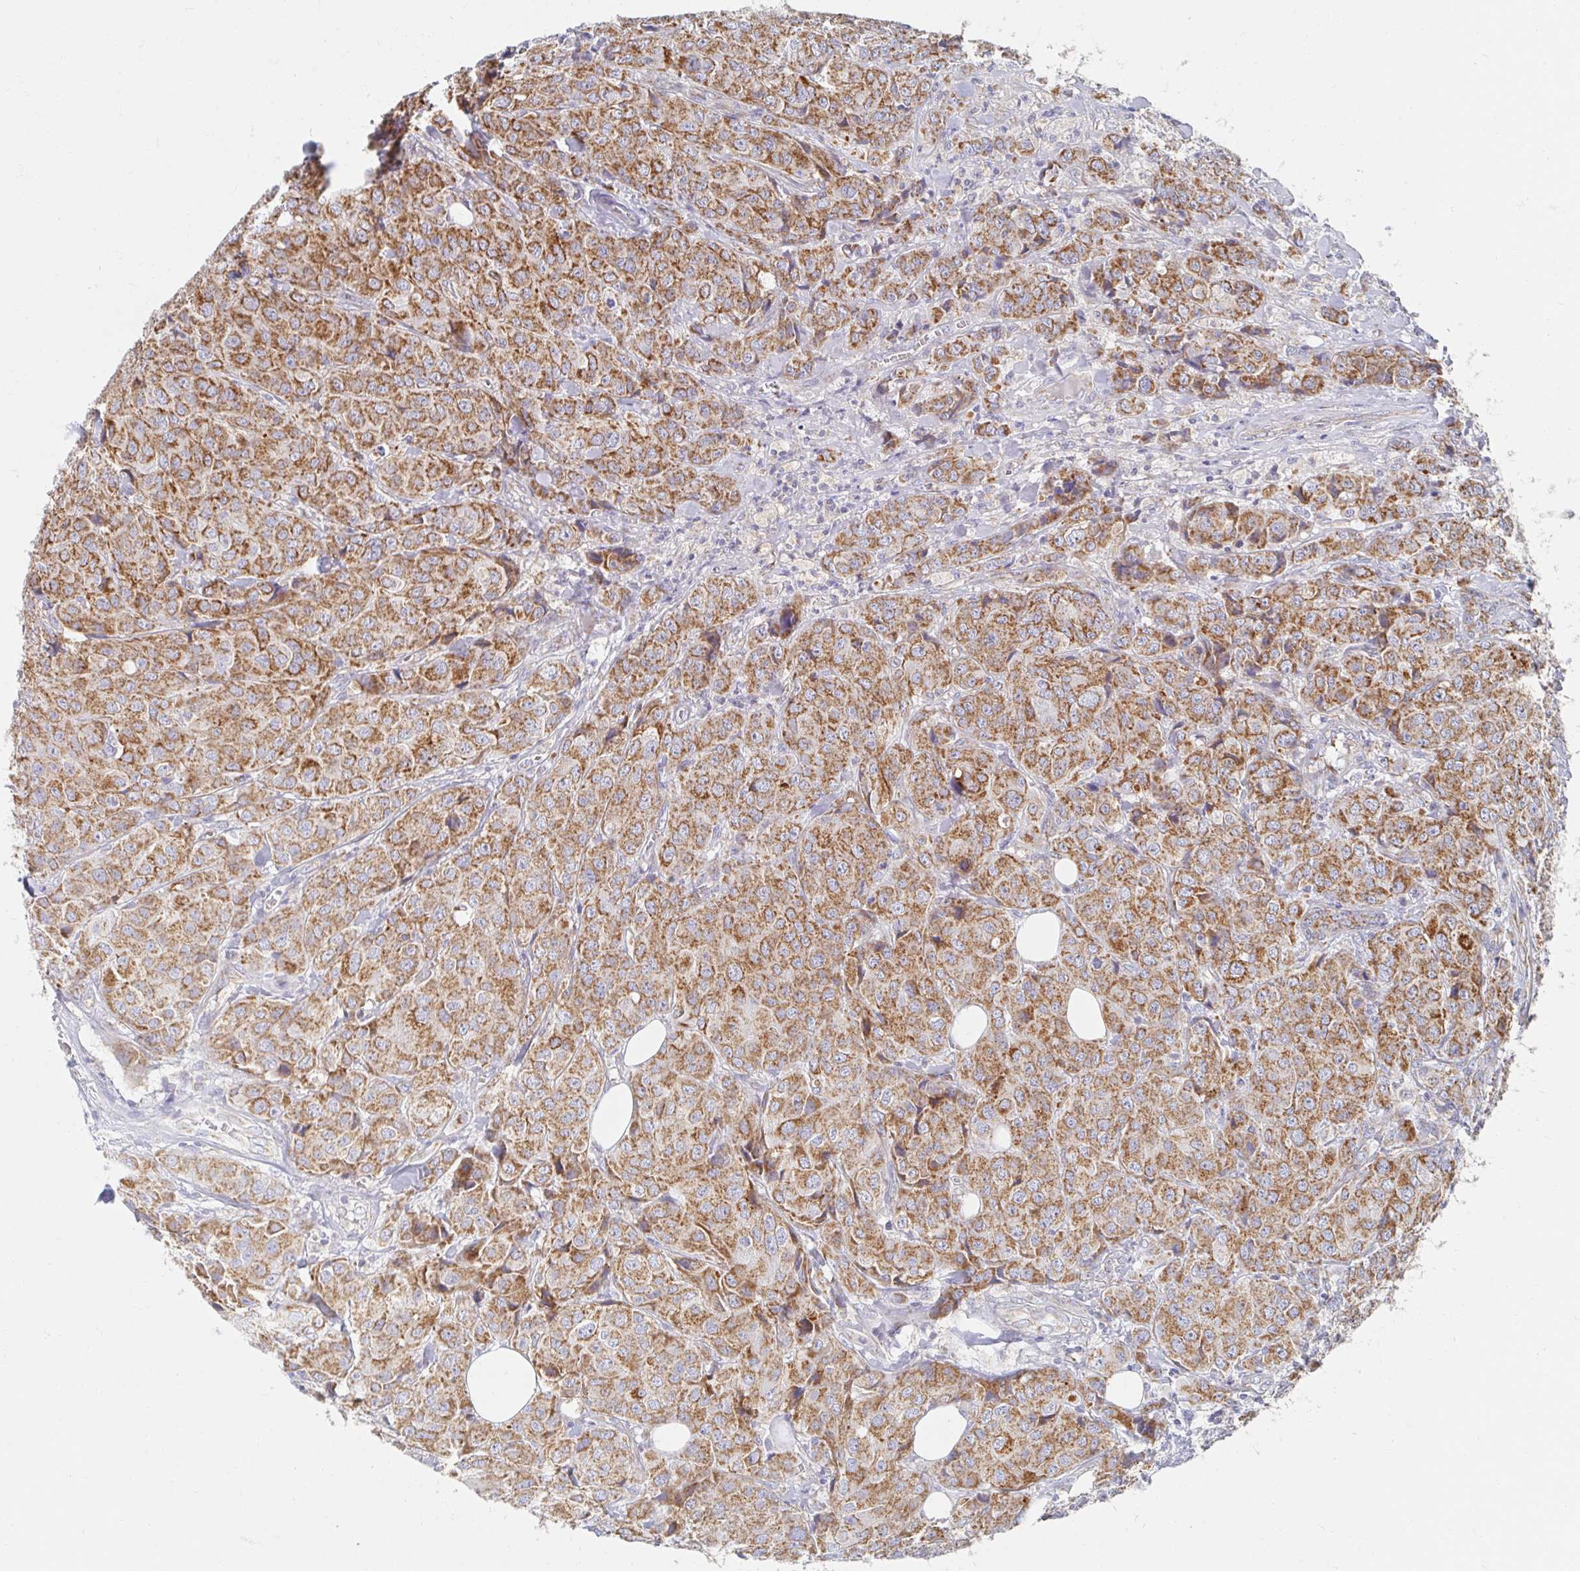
{"staining": {"intensity": "strong", "quantity": ">75%", "location": "cytoplasmic/membranous"}, "tissue": "breast cancer", "cell_type": "Tumor cells", "image_type": "cancer", "snomed": [{"axis": "morphology", "description": "Duct carcinoma"}, {"axis": "topography", "description": "Breast"}], "caption": "Human breast cancer stained with a protein marker exhibits strong staining in tumor cells.", "gene": "MAVS", "patient": {"sex": "female", "age": 43}}